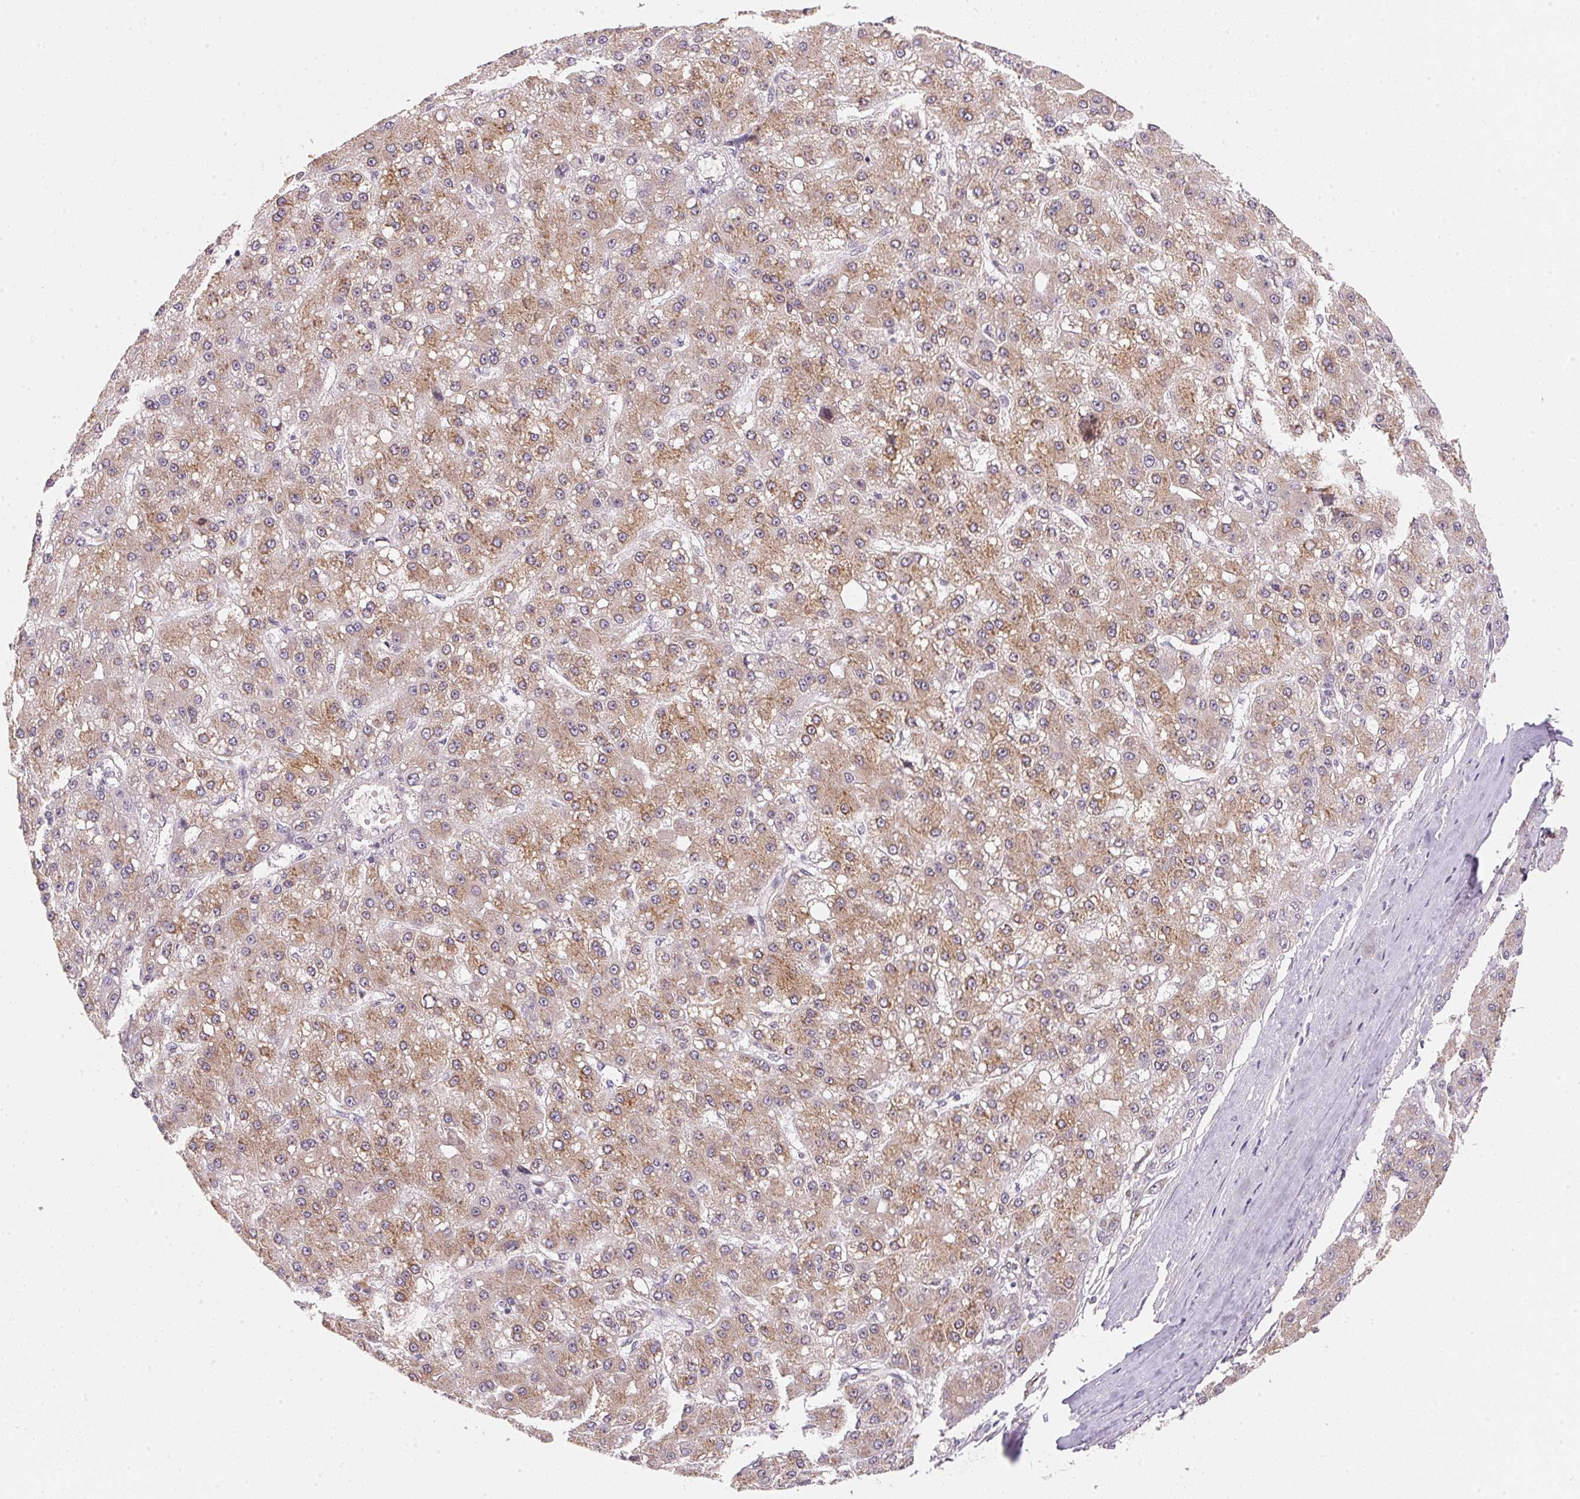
{"staining": {"intensity": "moderate", "quantity": ">75%", "location": "cytoplasmic/membranous"}, "tissue": "liver cancer", "cell_type": "Tumor cells", "image_type": "cancer", "snomed": [{"axis": "morphology", "description": "Carcinoma, Hepatocellular, NOS"}, {"axis": "topography", "description": "Liver"}], "caption": "IHC of hepatocellular carcinoma (liver) displays medium levels of moderate cytoplasmic/membranous expression in about >75% of tumor cells.", "gene": "EI24", "patient": {"sex": "male", "age": 67}}